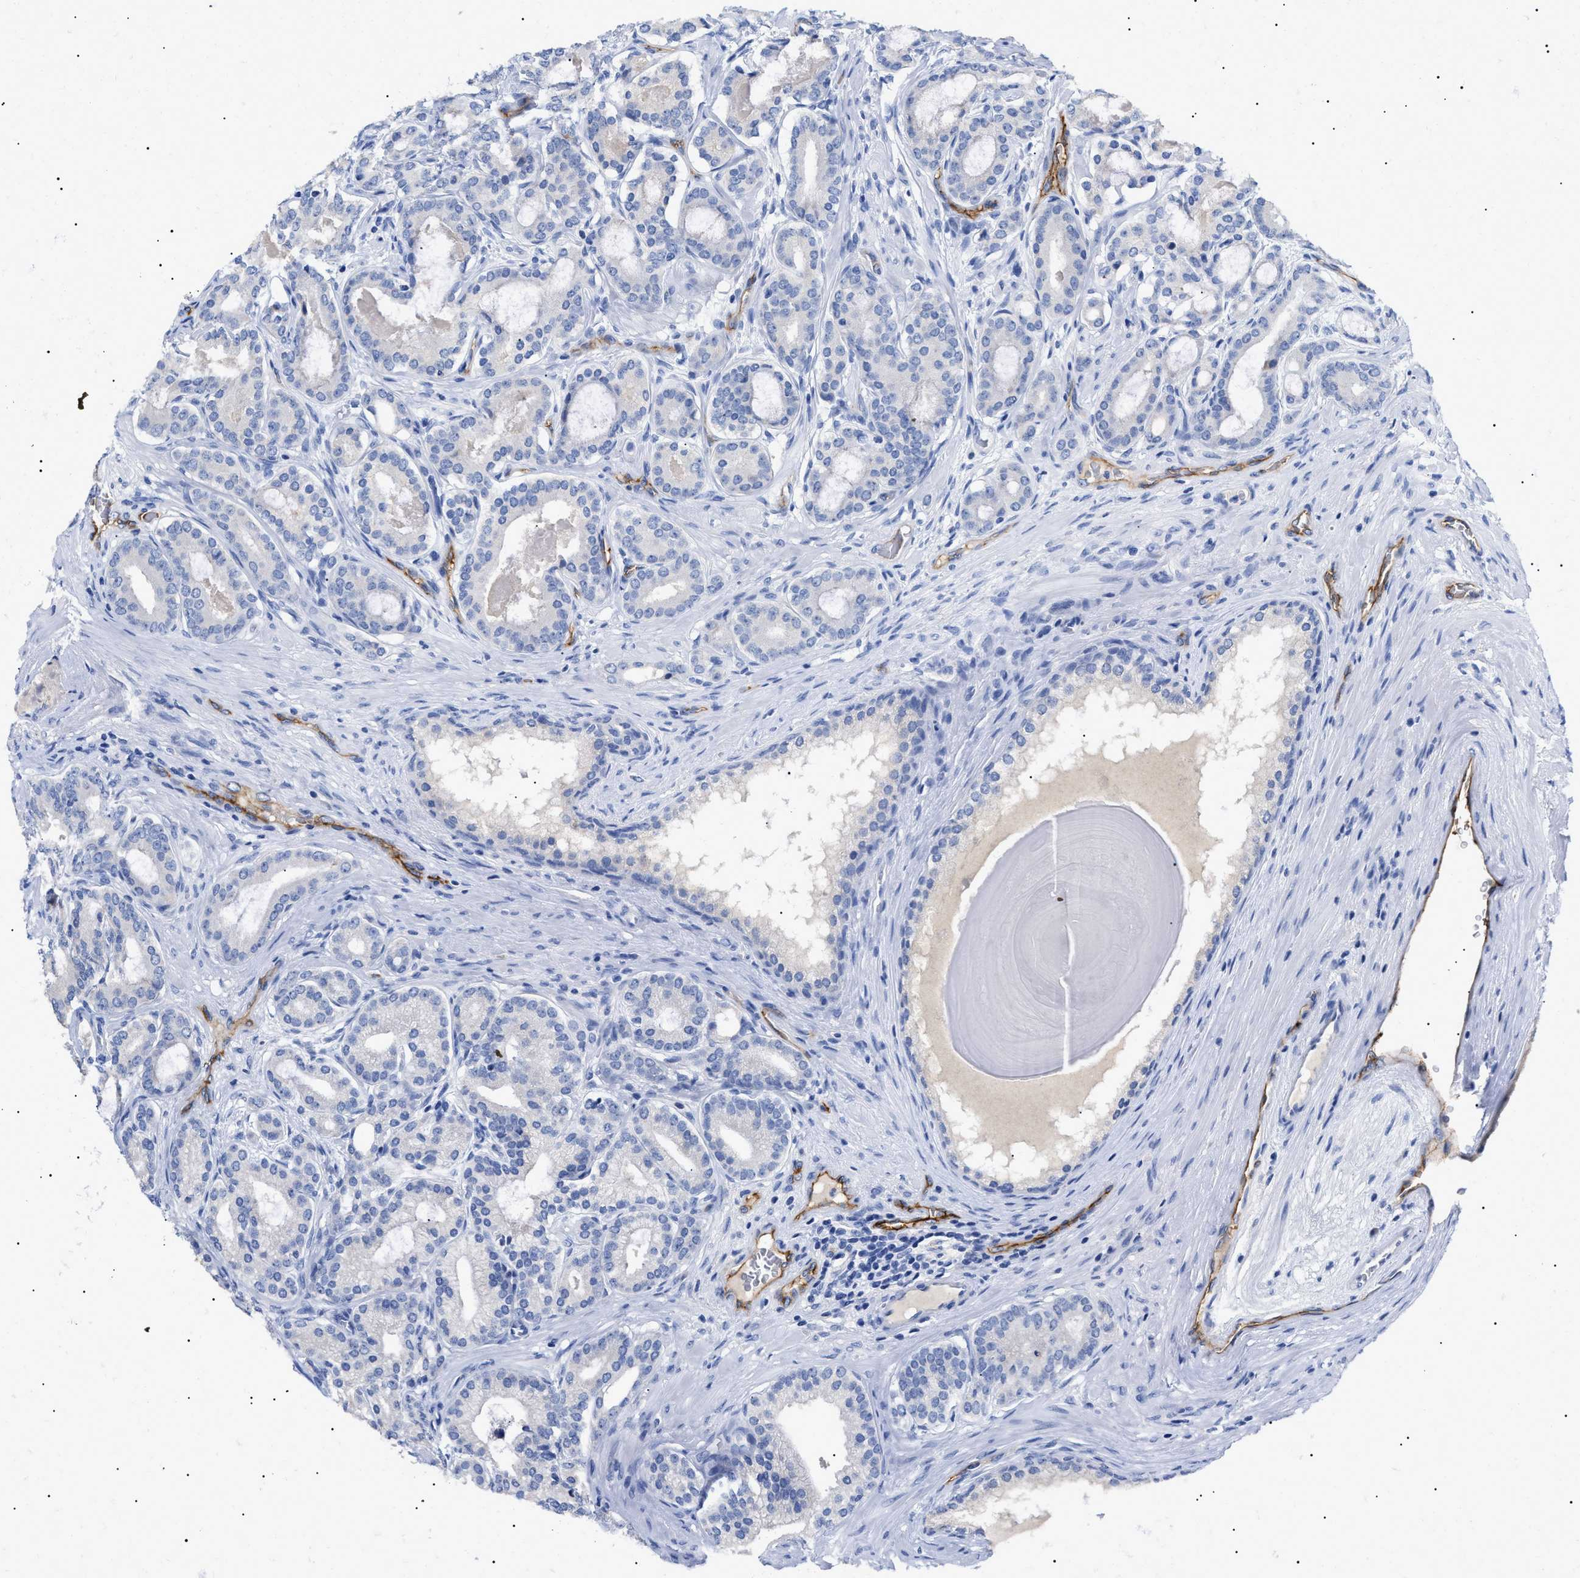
{"staining": {"intensity": "negative", "quantity": "none", "location": "none"}, "tissue": "prostate cancer", "cell_type": "Tumor cells", "image_type": "cancer", "snomed": [{"axis": "morphology", "description": "Adenocarcinoma, High grade"}, {"axis": "topography", "description": "Prostate"}], "caption": "Immunohistochemistry (IHC) histopathology image of neoplastic tissue: human high-grade adenocarcinoma (prostate) stained with DAB (3,3'-diaminobenzidine) displays no significant protein staining in tumor cells.", "gene": "ACKR1", "patient": {"sex": "male", "age": 60}}